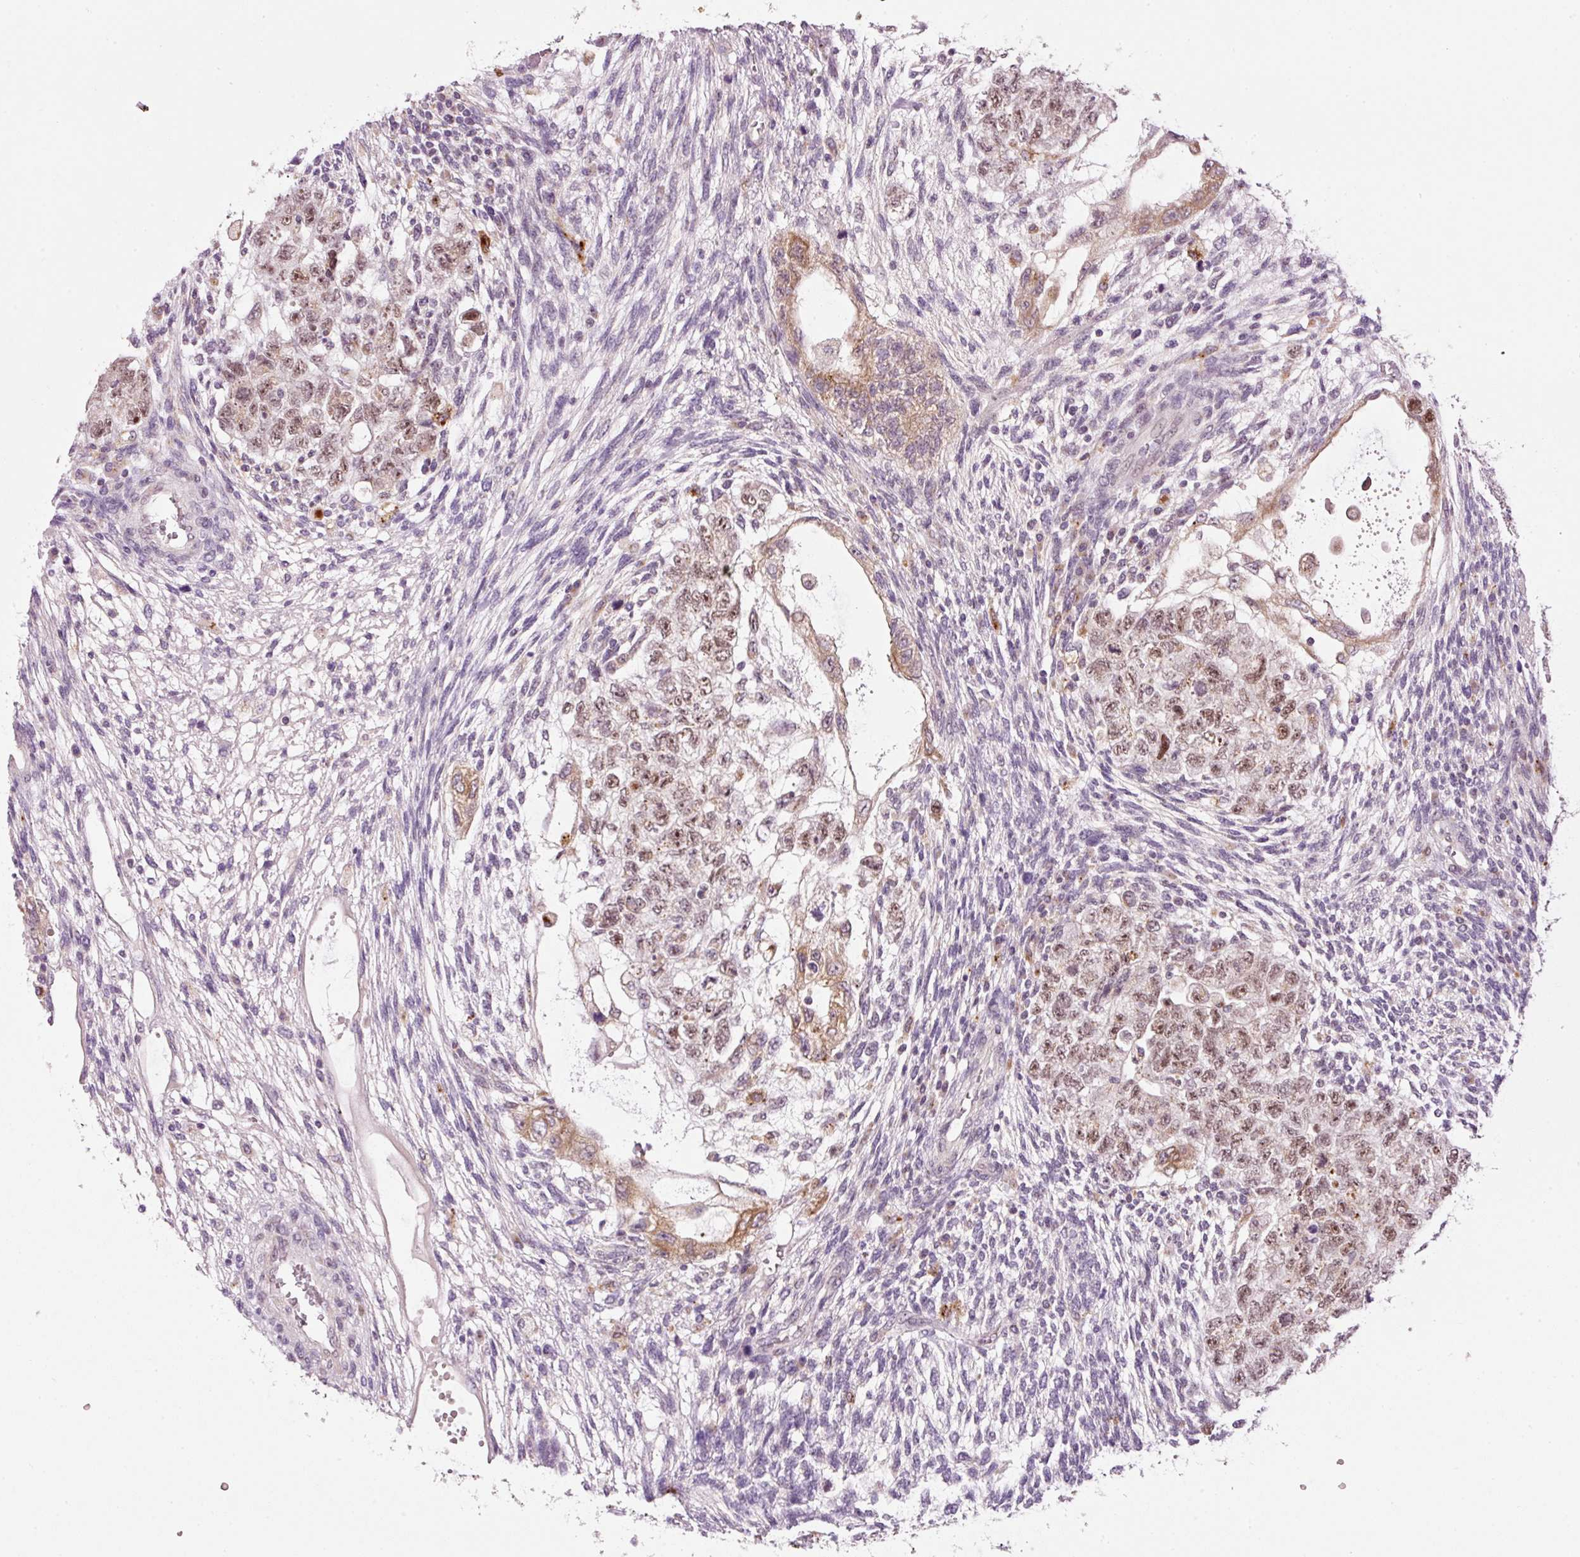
{"staining": {"intensity": "moderate", "quantity": ">75%", "location": "nuclear"}, "tissue": "testis cancer", "cell_type": "Tumor cells", "image_type": "cancer", "snomed": [{"axis": "morphology", "description": "Normal tissue, NOS"}, {"axis": "morphology", "description": "Carcinoma, Embryonal, NOS"}, {"axis": "topography", "description": "Testis"}], "caption": "Moderate nuclear protein staining is seen in approximately >75% of tumor cells in testis cancer.", "gene": "ZNF639", "patient": {"sex": "male", "age": 36}}